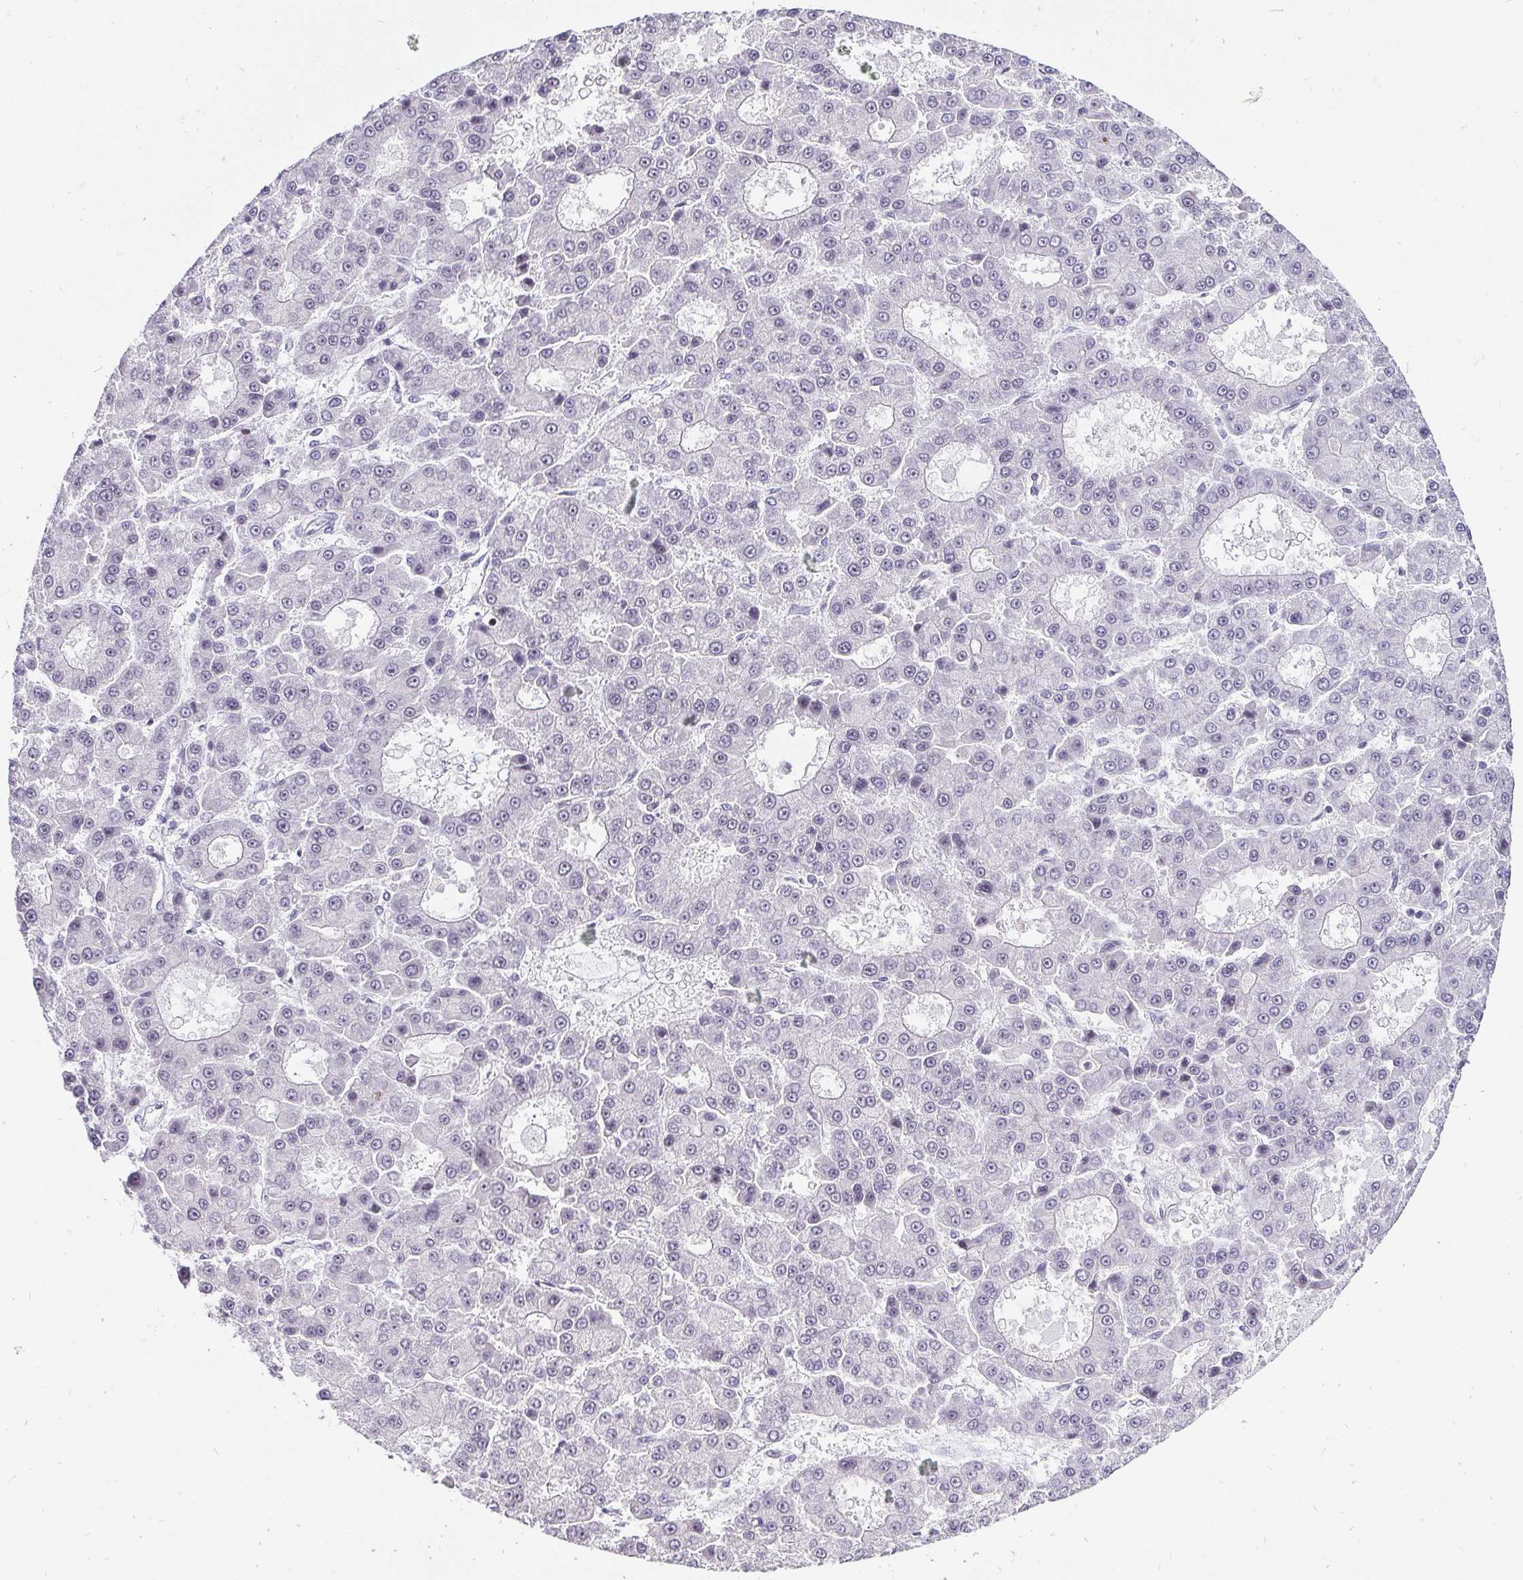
{"staining": {"intensity": "negative", "quantity": "none", "location": "none"}, "tissue": "liver cancer", "cell_type": "Tumor cells", "image_type": "cancer", "snomed": [{"axis": "morphology", "description": "Carcinoma, Hepatocellular, NOS"}, {"axis": "topography", "description": "Liver"}], "caption": "A high-resolution histopathology image shows immunohistochemistry staining of liver cancer (hepatocellular carcinoma), which demonstrates no significant expression in tumor cells.", "gene": "ZNF860", "patient": {"sex": "male", "age": 70}}